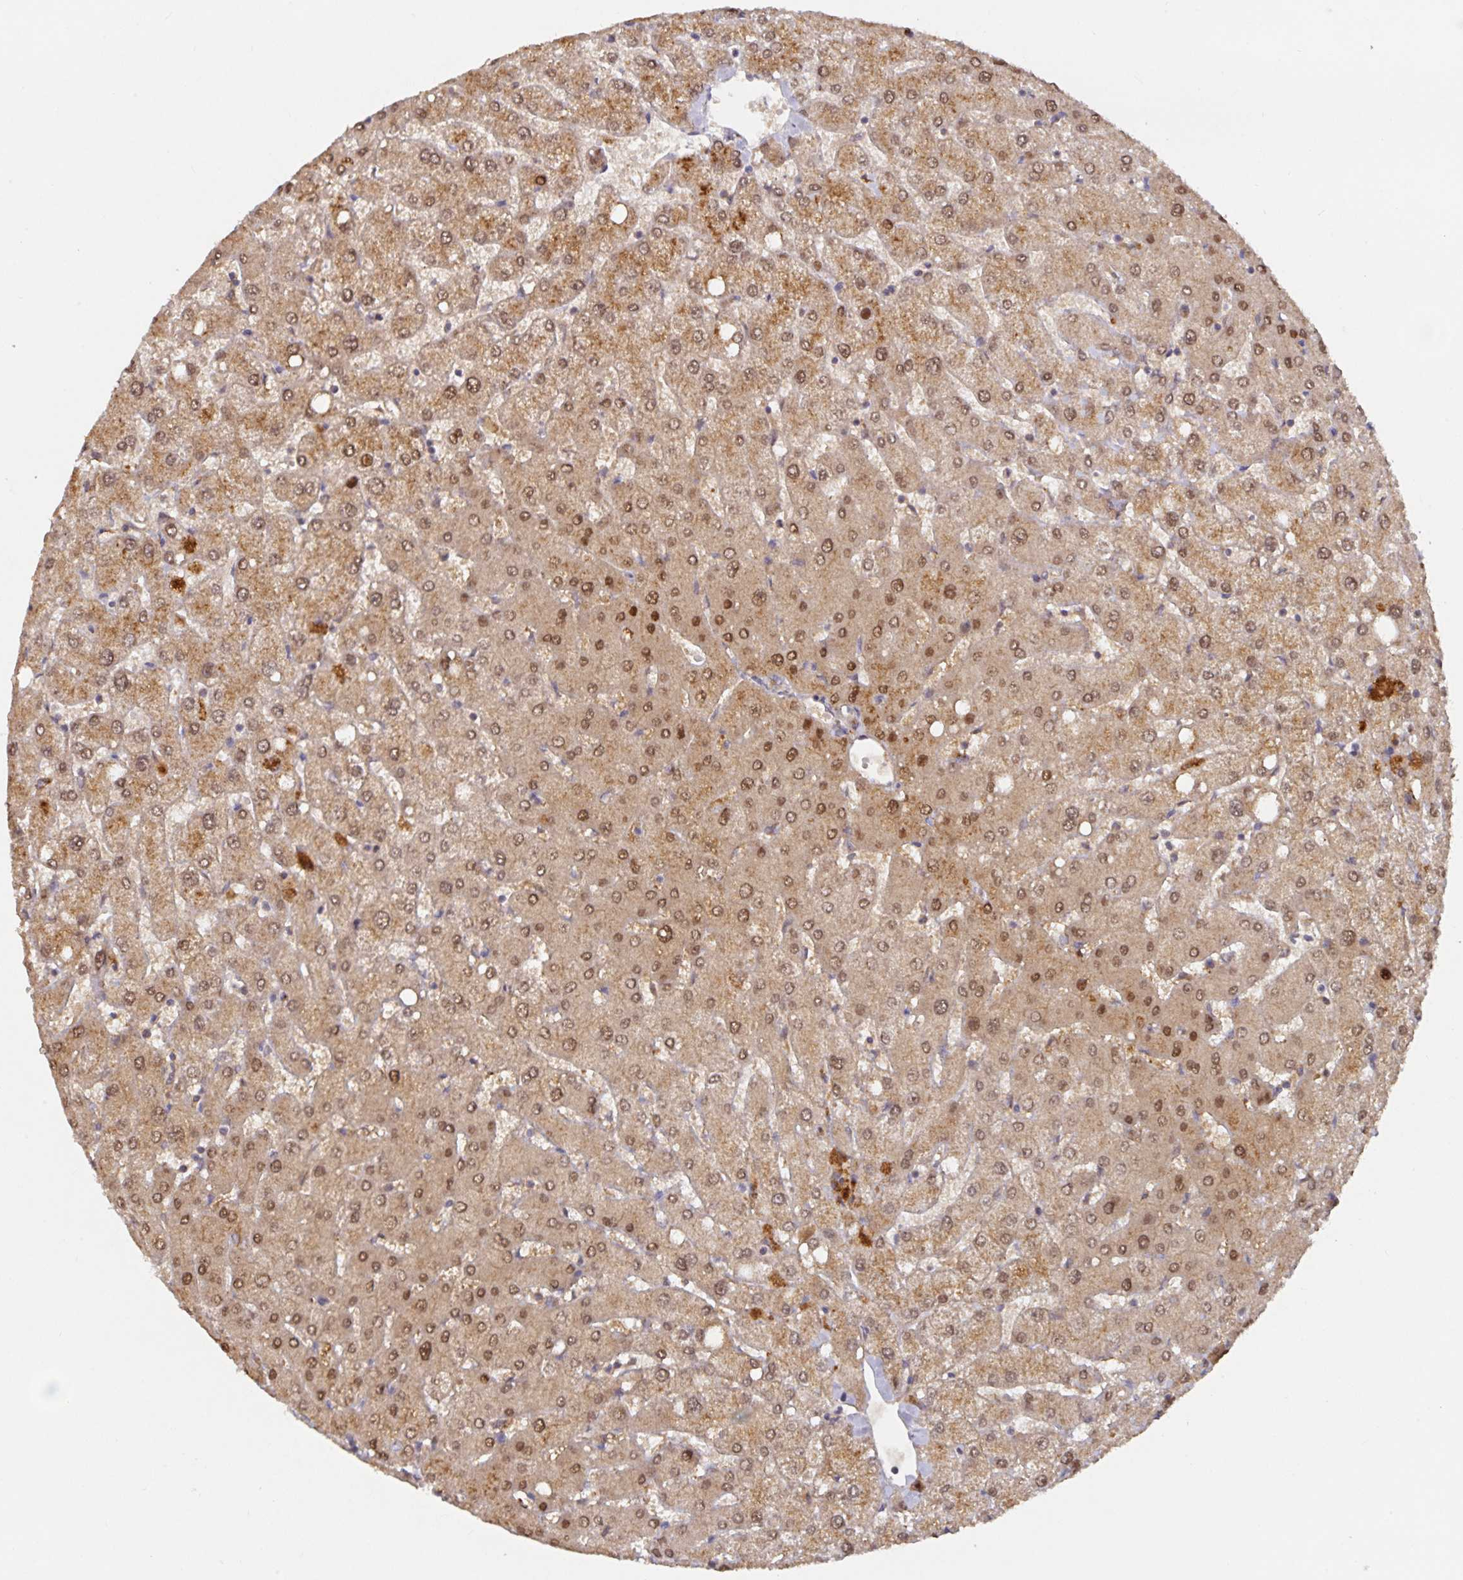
{"staining": {"intensity": "moderate", "quantity": "<25%", "location": "cytoplasmic/membranous"}, "tissue": "liver", "cell_type": "Cholangiocytes", "image_type": "normal", "snomed": [{"axis": "morphology", "description": "Normal tissue, NOS"}, {"axis": "topography", "description": "Liver"}], "caption": "Immunohistochemistry histopathology image of benign liver: human liver stained using immunohistochemistry (IHC) displays low levels of moderate protein expression localized specifically in the cytoplasmic/membranous of cholangiocytes, appearing as a cytoplasmic/membranous brown color.", "gene": "HEPN1", "patient": {"sex": "female", "age": 54}}